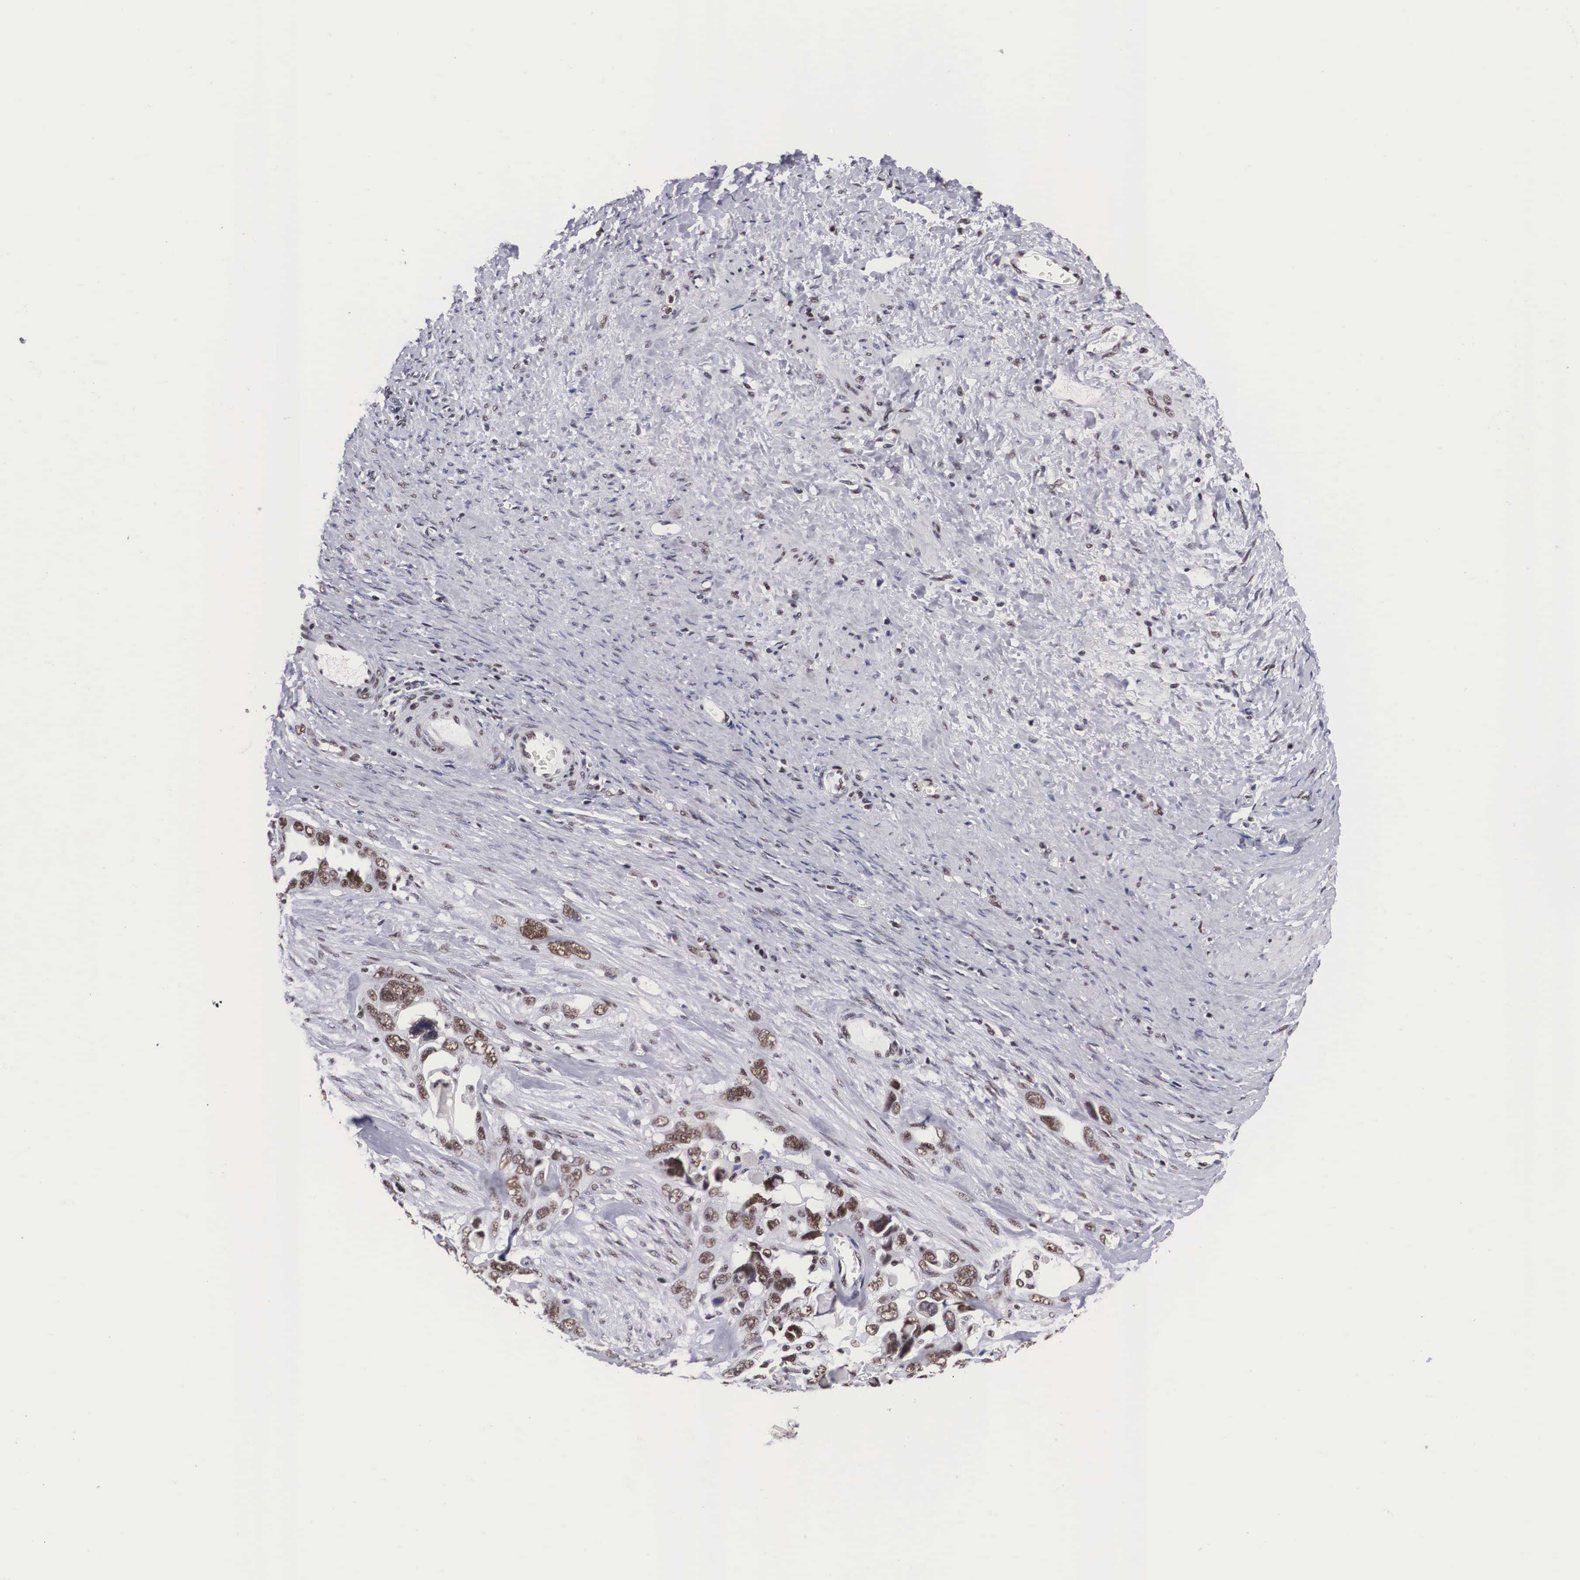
{"staining": {"intensity": "moderate", "quantity": ">75%", "location": "nuclear"}, "tissue": "ovarian cancer", "cell_type": "Tumor cells", "image_type": "cancer", "snomed": [{"axis": "morphology", "description": "Cystadenocarcinoma, serous, NOS"}, {"axis": "topography", "description": "Ovary"}], "caption": "Immunohistochemistry (IHC) (DAB) staining of human ovarian cancer (serous cystadenocarcinoma) exhibits moderate nuclear protein staining in about >75% of tumor cells.", "gene": "SF3A1", "patient": {"sex": "female", "age": 63}}